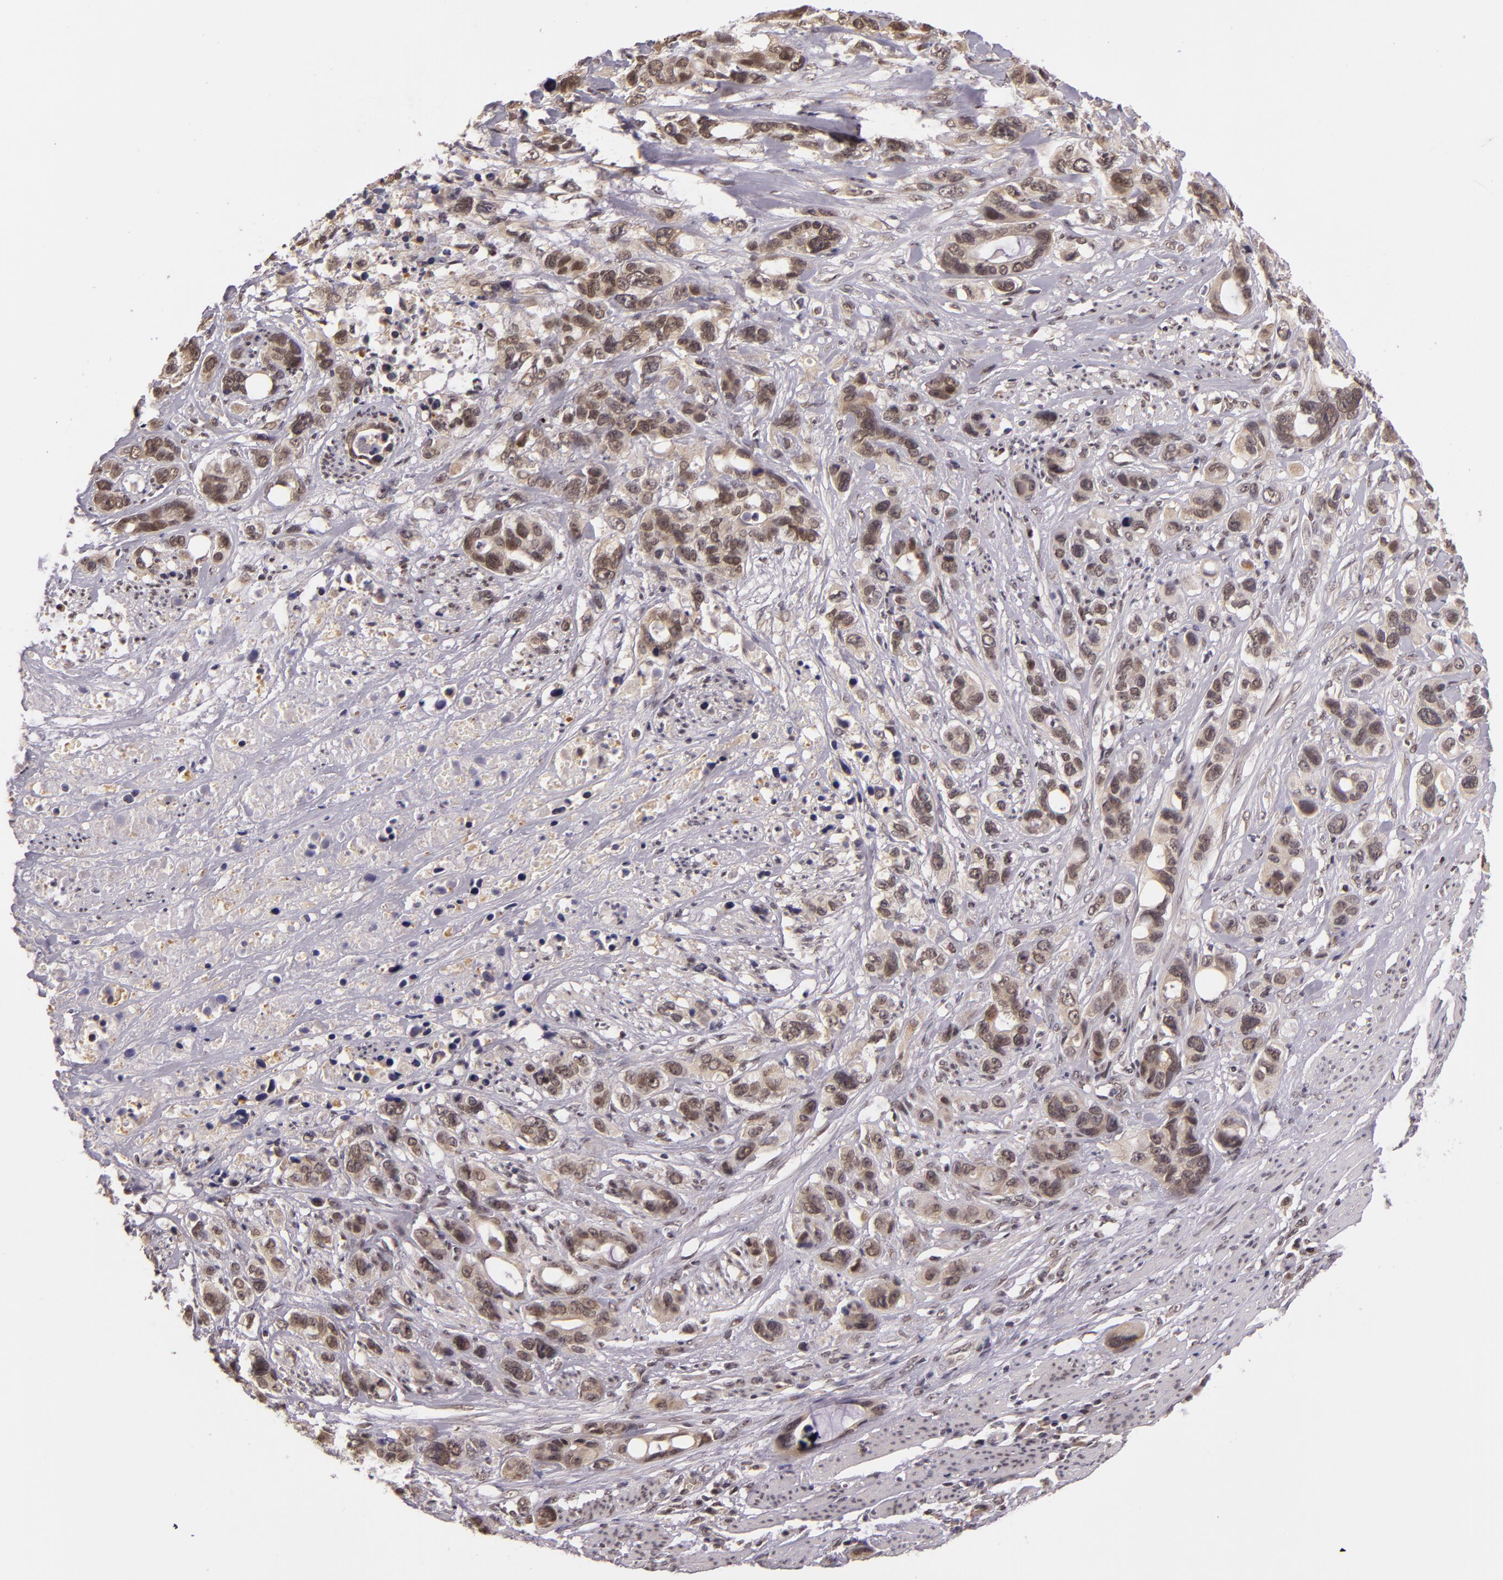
{"staining": {"intensity": "weak", "quantity": "25%-75%", "location": "cytoplasmic/membranous,nuclear"}, "tissue": "stomach cancer", "cell_type": "Tumor cells", "image_type": "cancer", "snomed": [{"axis": "morphology", "description": "Adenocarcinoma, NOS"}, {"axis": "topography", "description": "Stomach, upper"}], "caption": "Adenocarcinoma (stomach) was stained to show a protein in brown. There is low levels of weak cytoplasmic/membranous and nuclear expression in approximately 25%-75% of tumor cells. The protein of interest is stained brown, and the nuclei are stained in blue (DAB IHC with brightfield microscopy, high magnification).", "gene": "ALX1", "patient": {"sex": "male", "age": 47}}